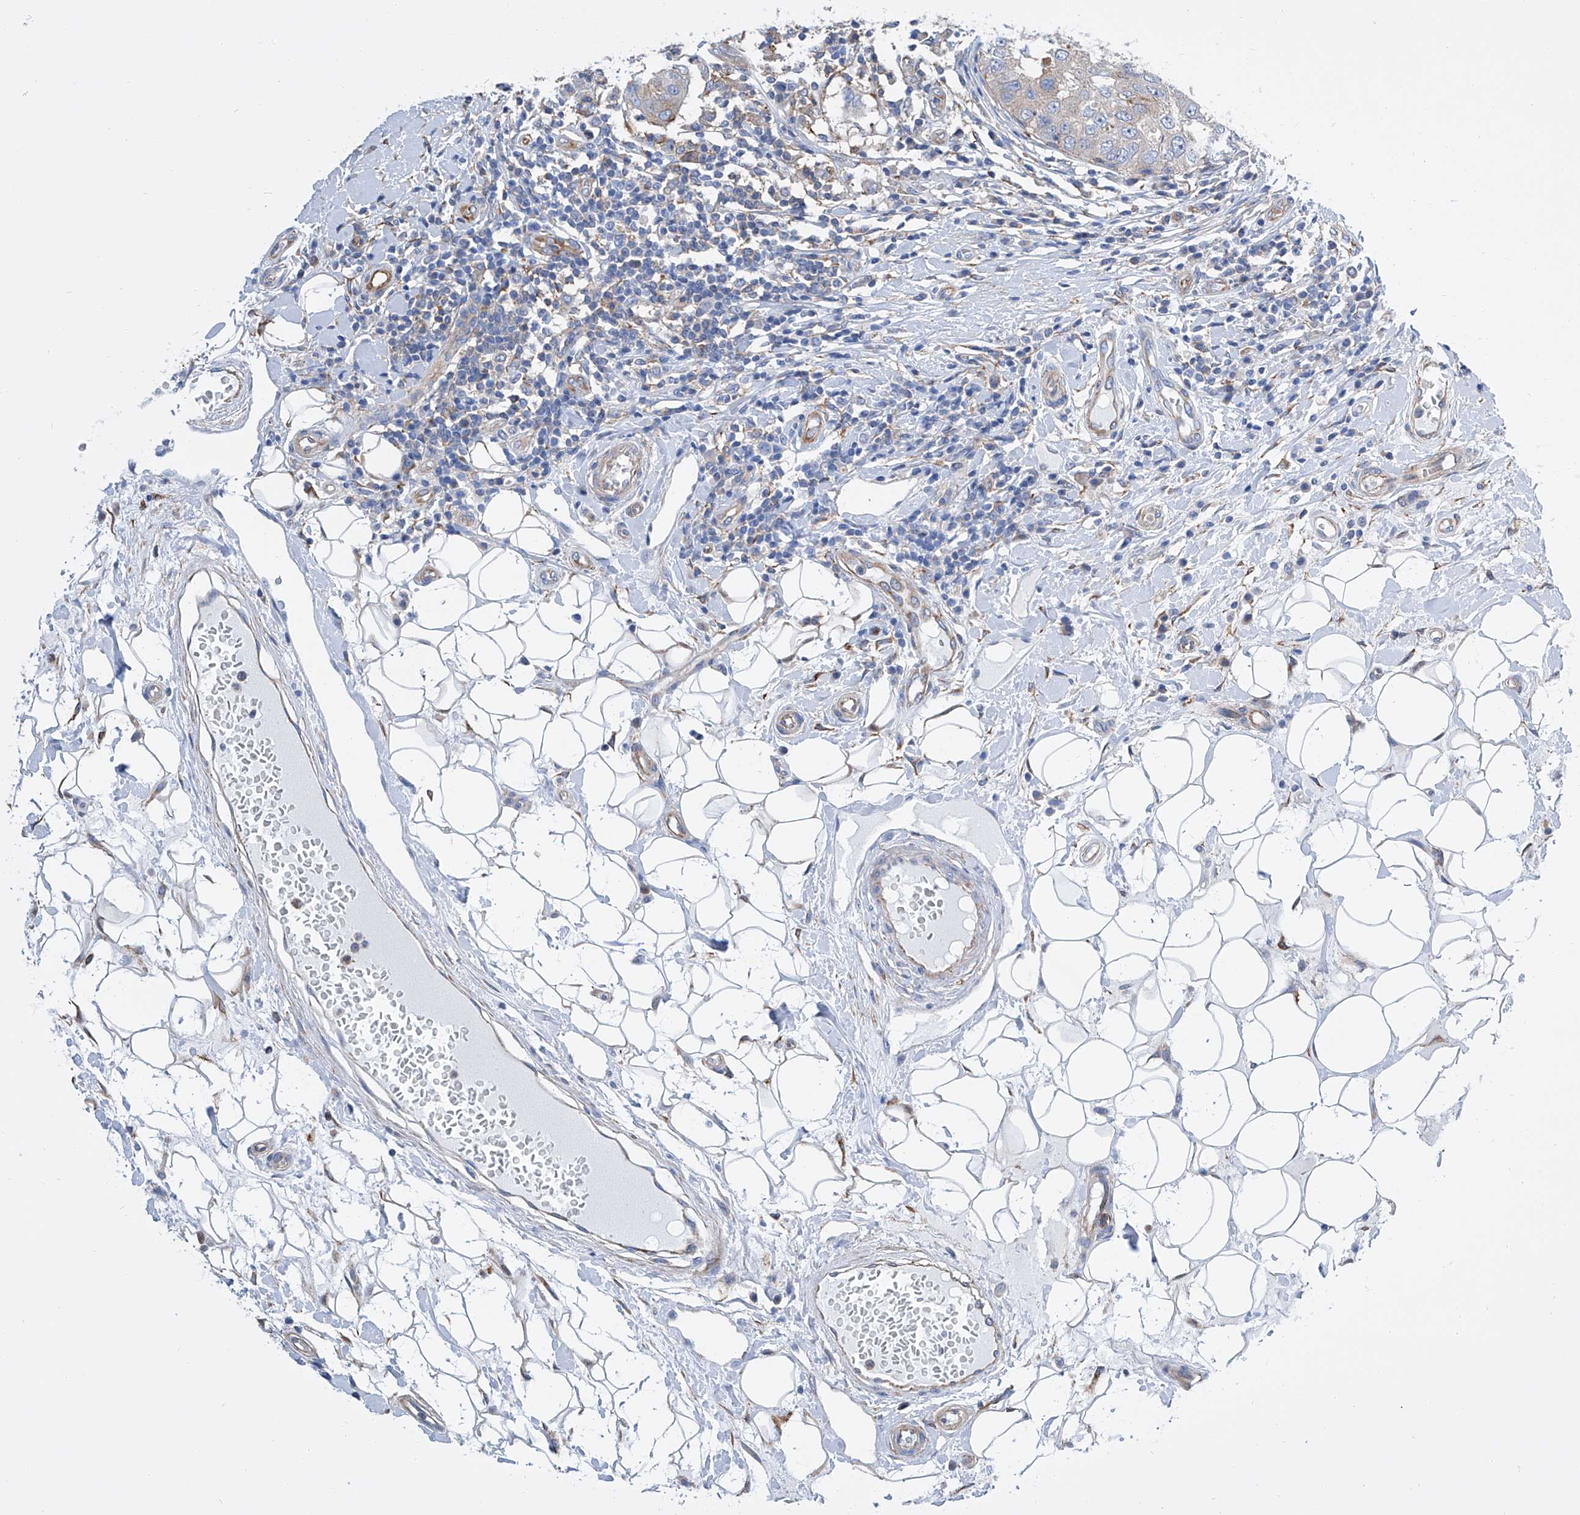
{"staining": {"intensity": "weak", "quantity": "<25%", "location": "cytoplasmic/membranous"}, "tissue": "breast cancer", "cell_type": "Tumor cells", "image_type": "cancer", "snomed": [{"axis": "morphology", "description": "Duct carcinoma"}, {"axis": "topography", "description": "Breast"}], "caption": "Human breast cancer (invasive ductal carcinoma) stained for a protein using immunohistochemistry demonstrates no expression in tumor cells.", "gene": "GPT", "patient": {"sex": "female", "age": 27}}